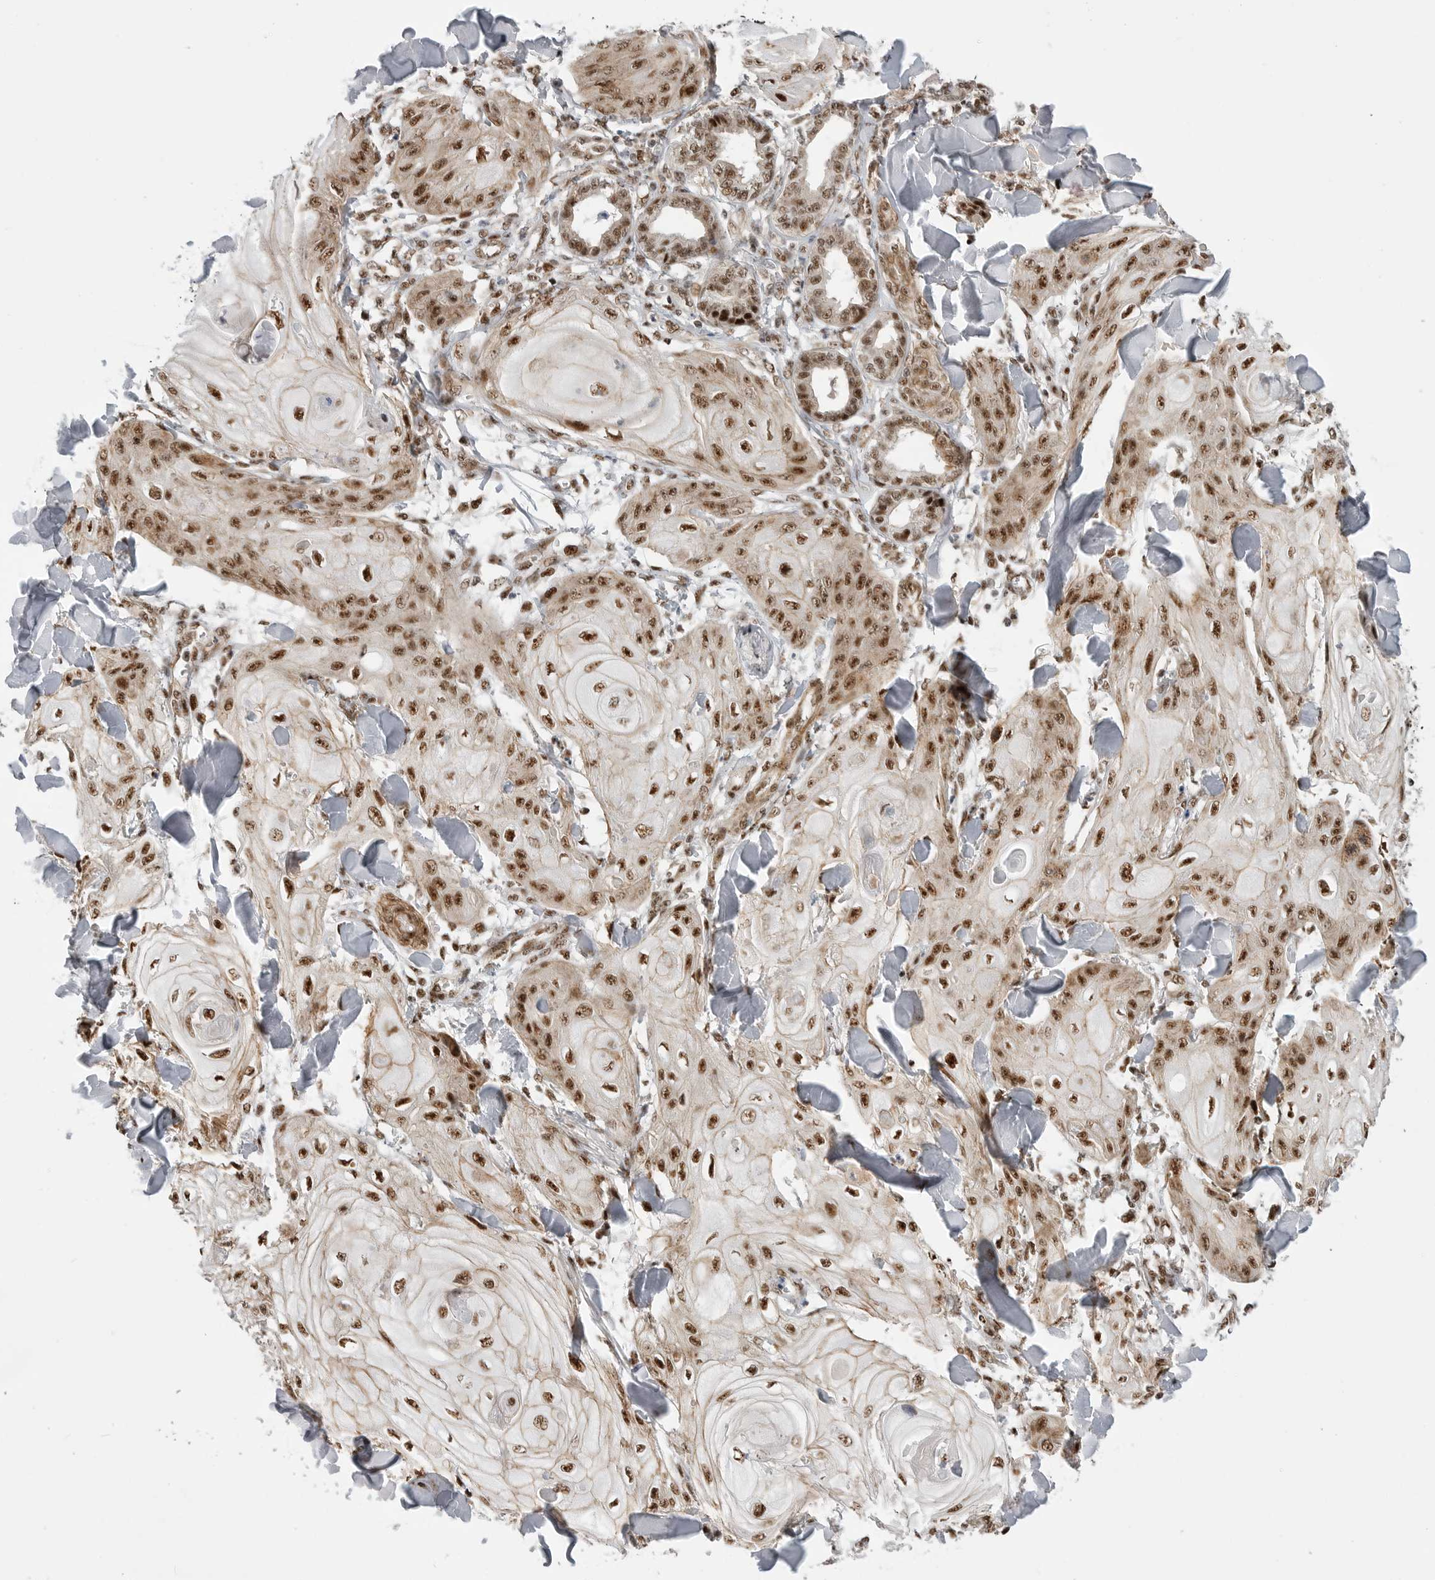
{"staining": {"intensity": "strong", "quantity": ">75%", "location": "nuclear"}, "tissue": "skin cancer", "cell_type": "Tumor cells", "image_type": "cancer", "snomed": [{"axis": "morphology", "description": "Squamous cell carcinoma, NOS"}, {"axis": "topography", "description": "Skin"}], "caption": "High-power microscopy captured an IHC micrograph of skin cancer (squamous cell carcinoma), revealing strong nuclear expression in approximately >75% of tumor cells. The protein is stained brown, and the nuclei are stained in blue (DAB (3,3'-diaminobenzidine) IHC with brightfield microscopy, high magnification).", "gene": "GPATCH2", "patient": {"sex": "male", "age": 74}}